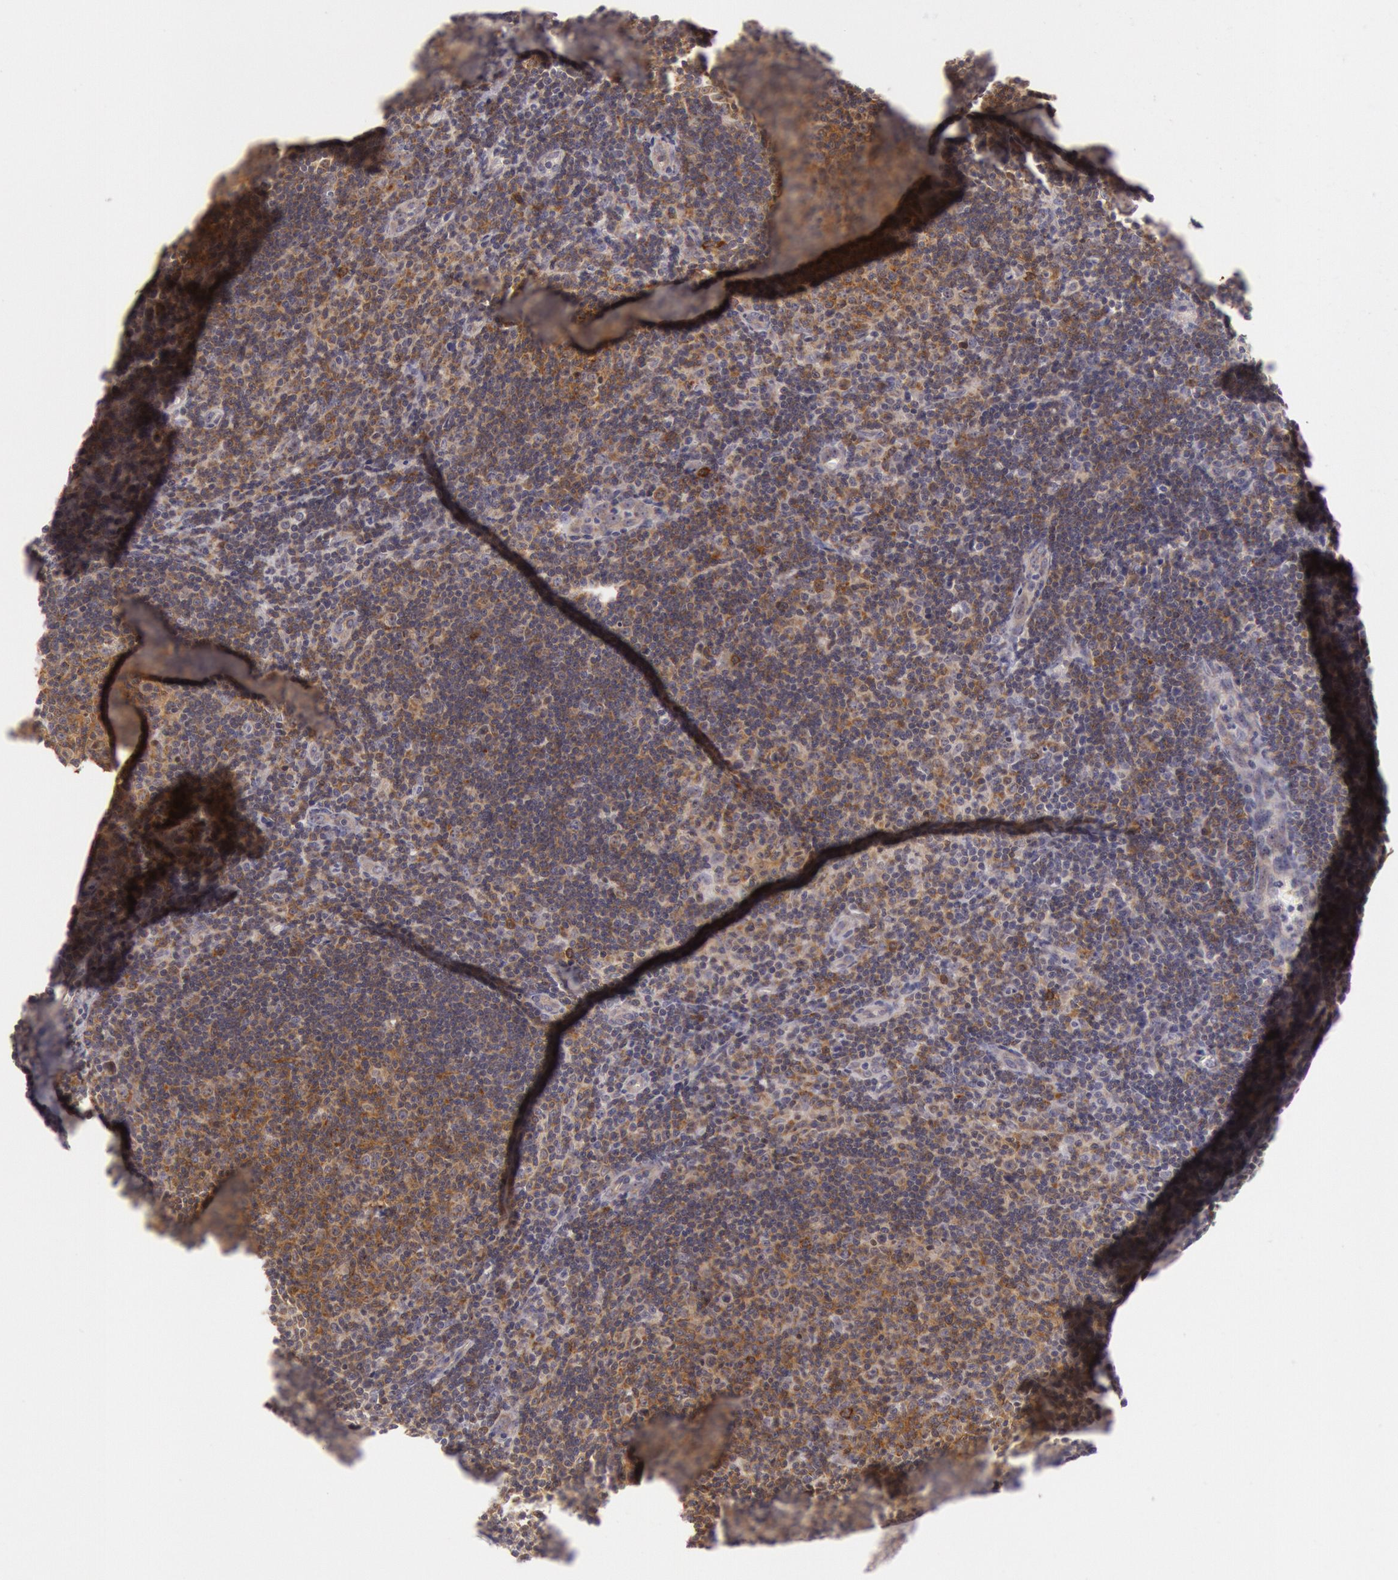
{"staining": {"intensity": "strong", "quantity": ">75%", "location": "cytoplasmic/membranous"}, "tissue": "lymphoma", "cell_type": "Tumor cells", "image_type": "cancer", "snomed": [{"axis": "morphology", "description": "Malignant lymphoma, non-Hodgkin's type, Low grade"}, {"axis": "topography", "description": "Lymph node"}], "caption": "DAB immunohistochemical staining of lymphoma demonstrates strong cytoplasmic/membranous protein expression in approximately >75% of tumor cells.", "gene": "CDK16", "patient": {"sex": "male", "age": 49}}